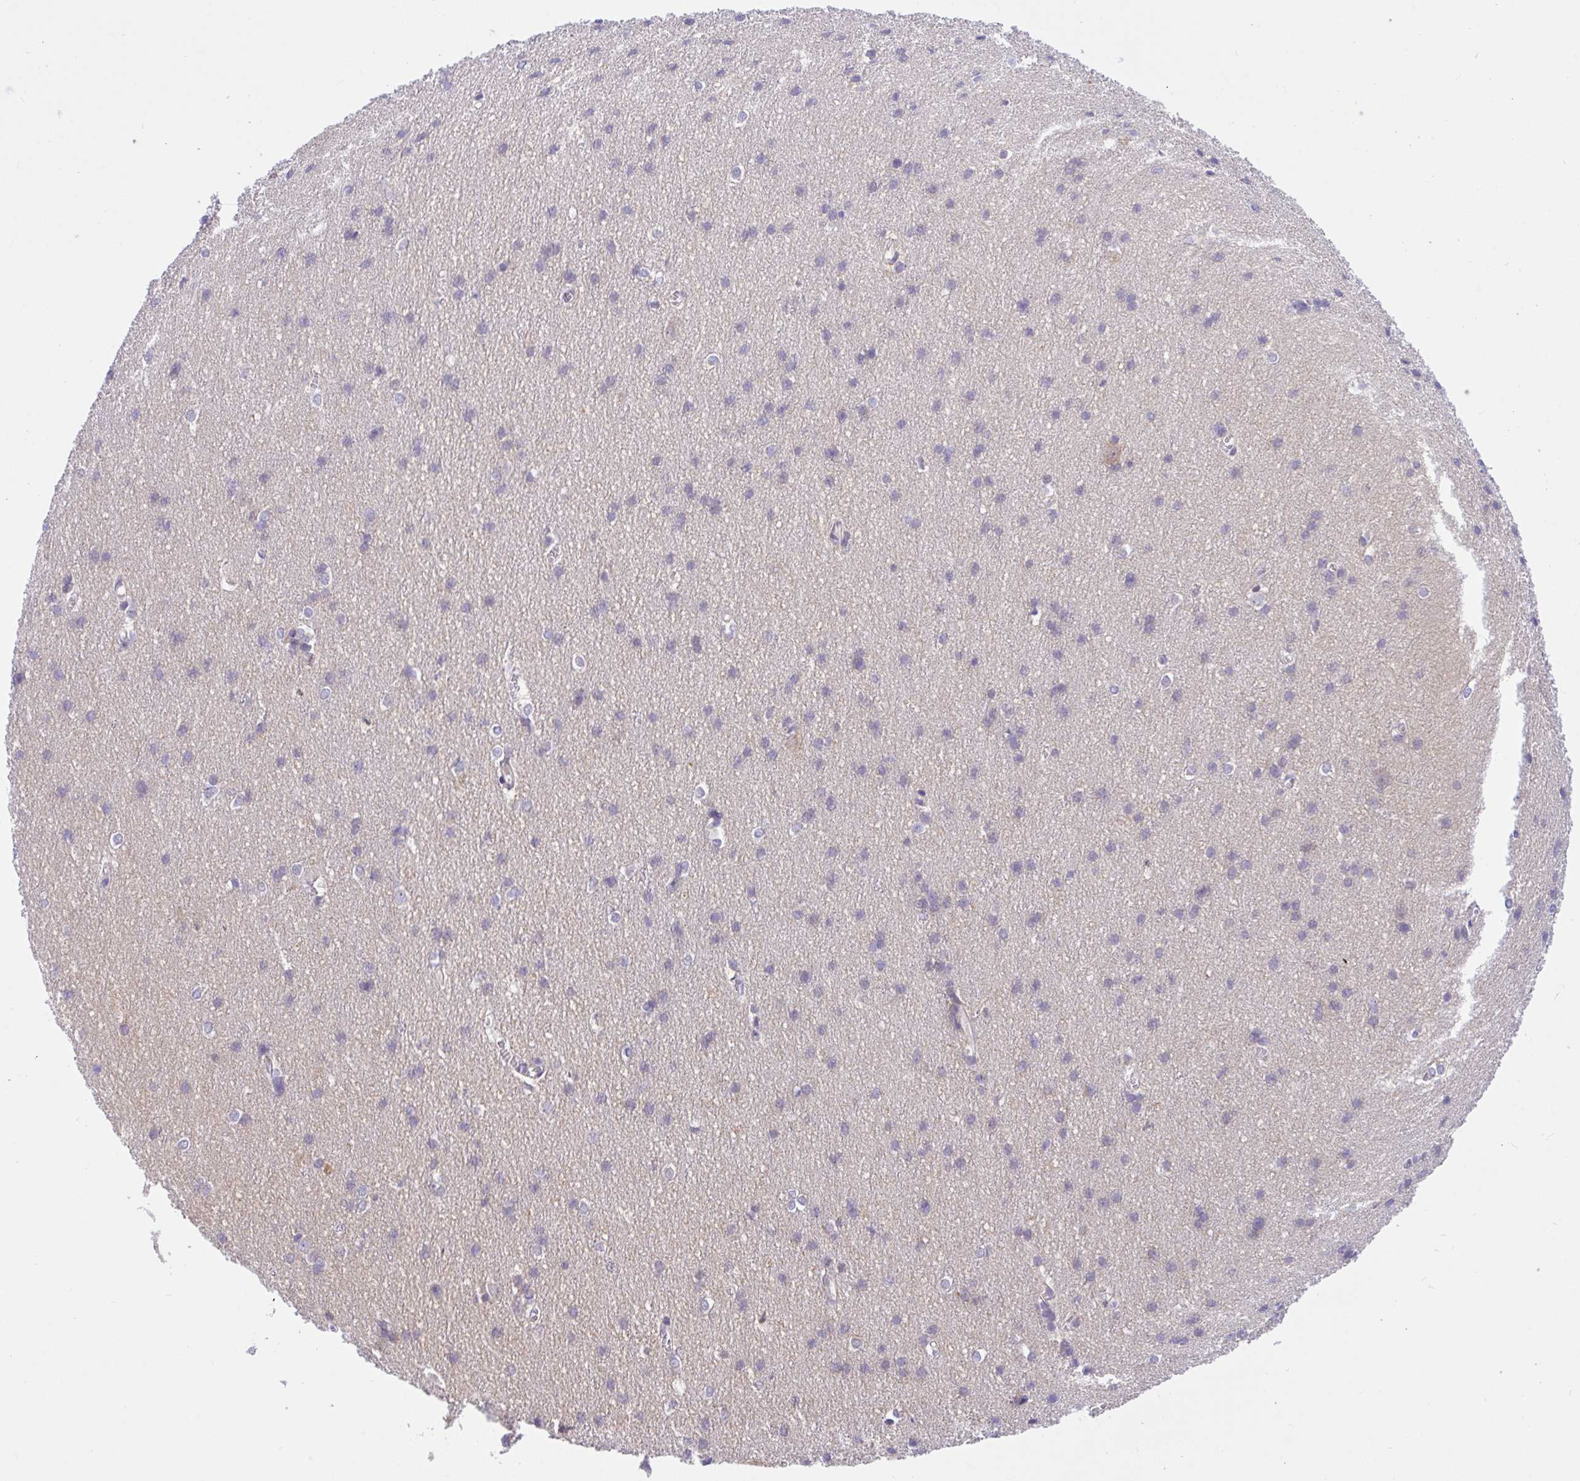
{"staining": {"intensity": "negative", "quantity": "none", "location": "none"}, "tissue": "cerebral cortex", "cell_type": "Endothelial cells", "image_type": "normal", "snomed": [{"axis": "morphology", "description": "Normal tissue, NOS"}, {"axis": "topography", "description": "Cerebral cortex"}], "caption": "The histopathology image exhibits no significant positivity in endothelial cells of cerebral cortex.", "gene": "TLN2", "patient": {"sex": "male", "age": 37}}